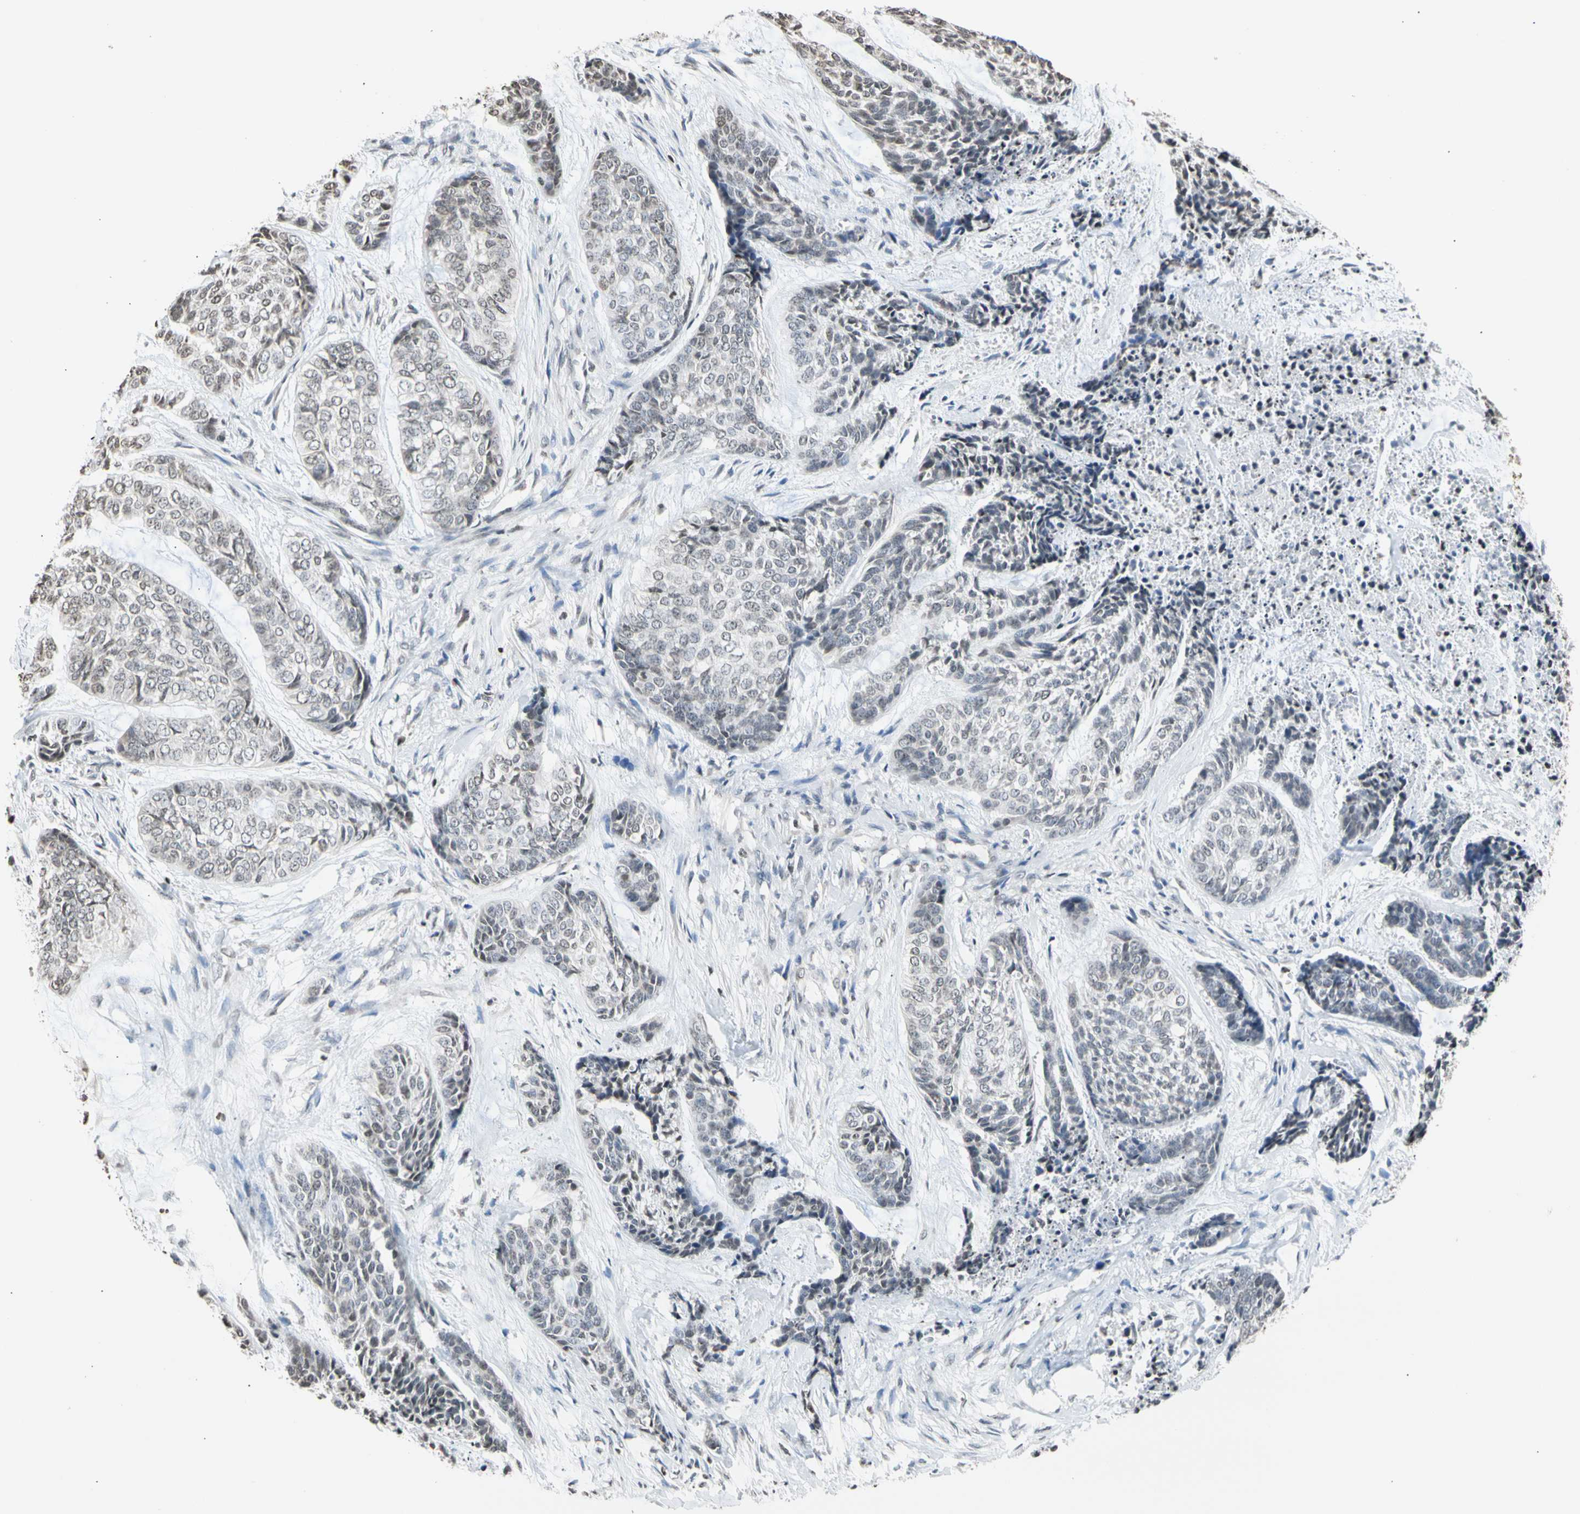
{"staining": {"intensity": "negative", "quantity": "none", "location": "none"}, "tissue": "skin cancer", "cell_type": "Tumor cells", "image_type": "cancer", "snomed": [{"axis": "morphology", "description": "Basal cell carcinoma"}, {"axis": "topography", "description": "Skin"}], "caption": "Tumor cells are negative for protein expression in human basal cell carcinoma (skin).", "gene": "GPX4", "patient": {"sex": "female", "age": 64}}